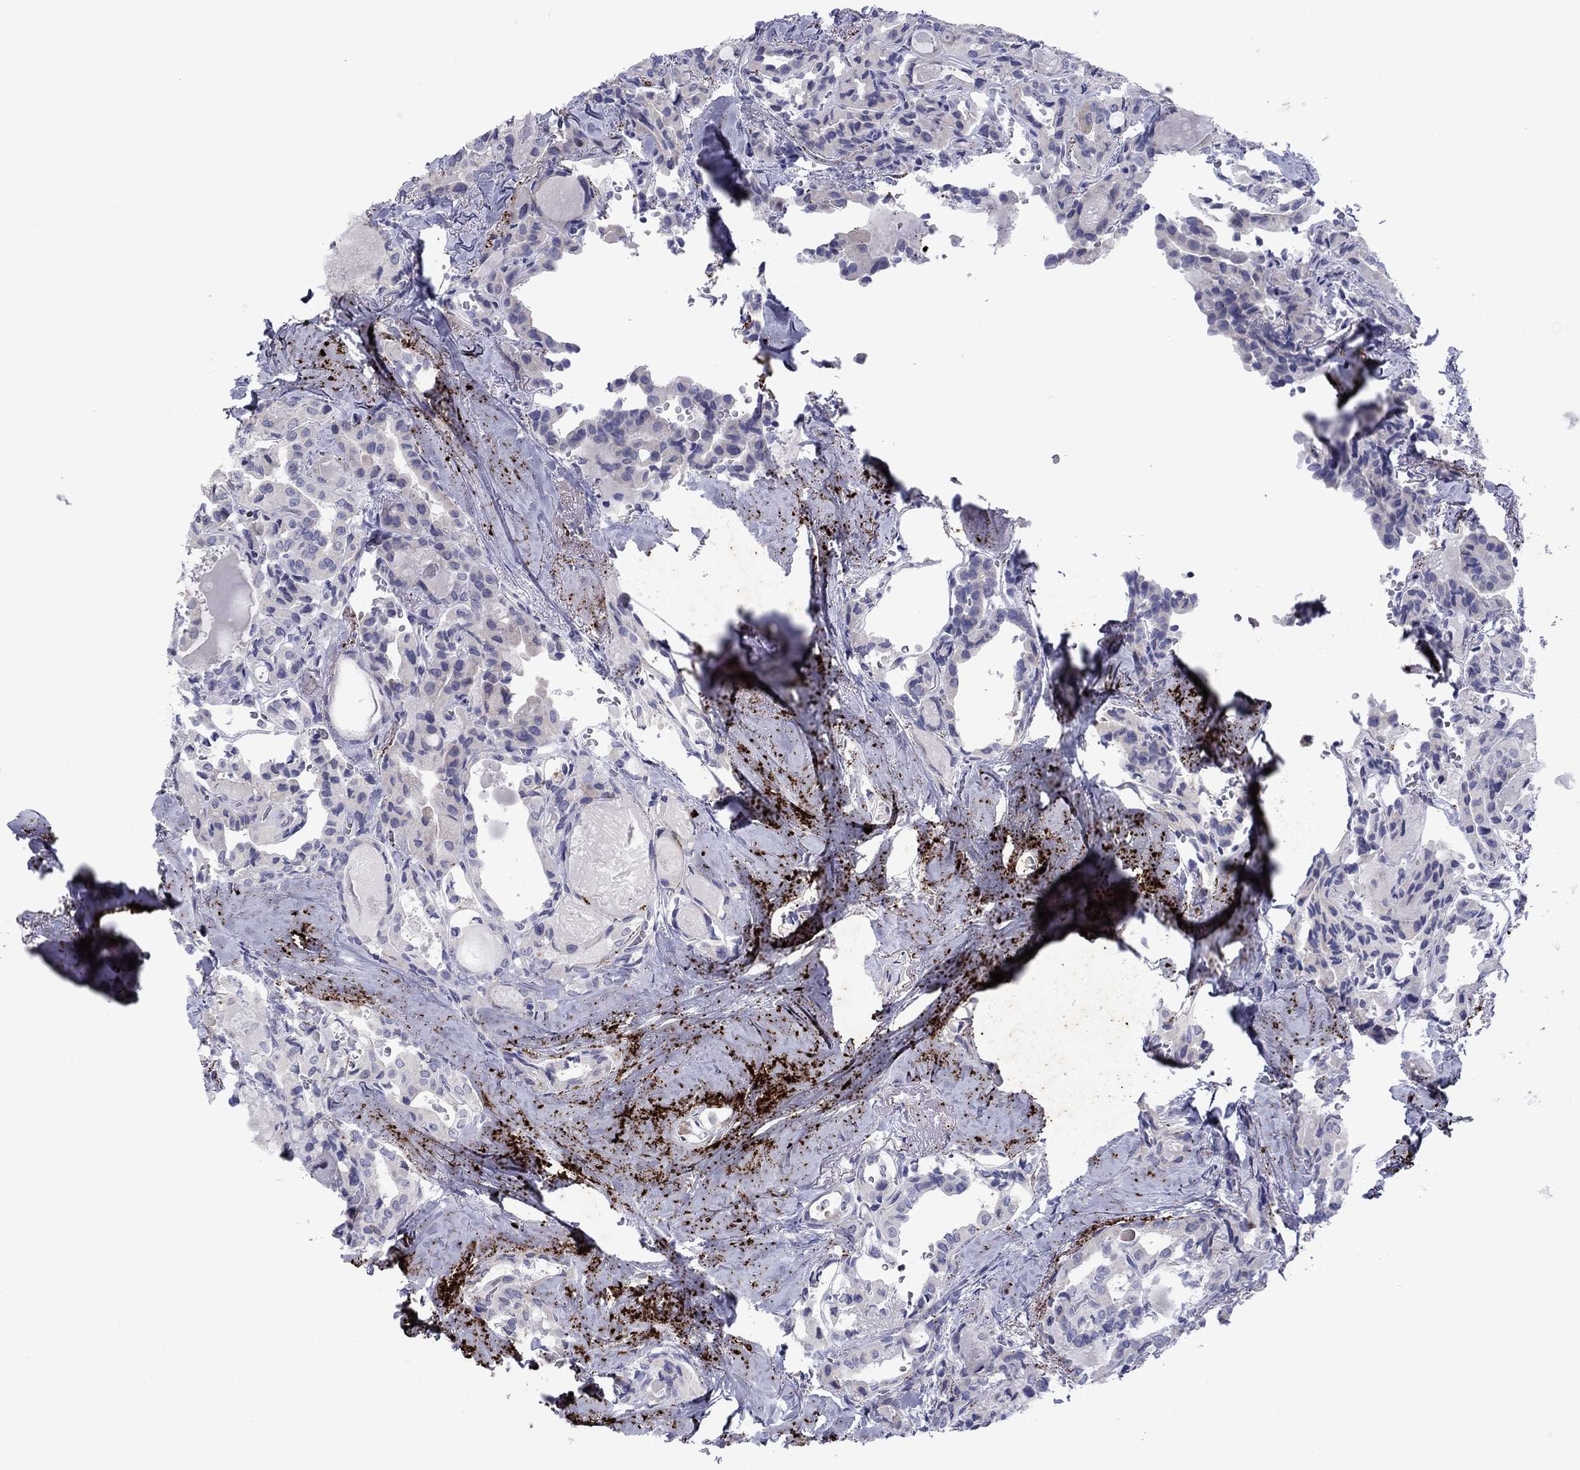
{"staining": {"intensity": "negative", "quantity": "none", "location": "none"}, "tissue": "thyroid cancer", "cell_type": "Tumor cells", "image_type": "cancer", "snomed": [{"axis": "morphology", "description": "Papillary adenocarcinoma, NOS"}, {"axis": "topography", "description": "Thyroid gland"}], "caption": "There is no significant positivity in tumor cells of thyroid papillary adenocarcinoma.", "gene": "TMPRSS11A", "patient": {"sex": "female", "age": 41}}